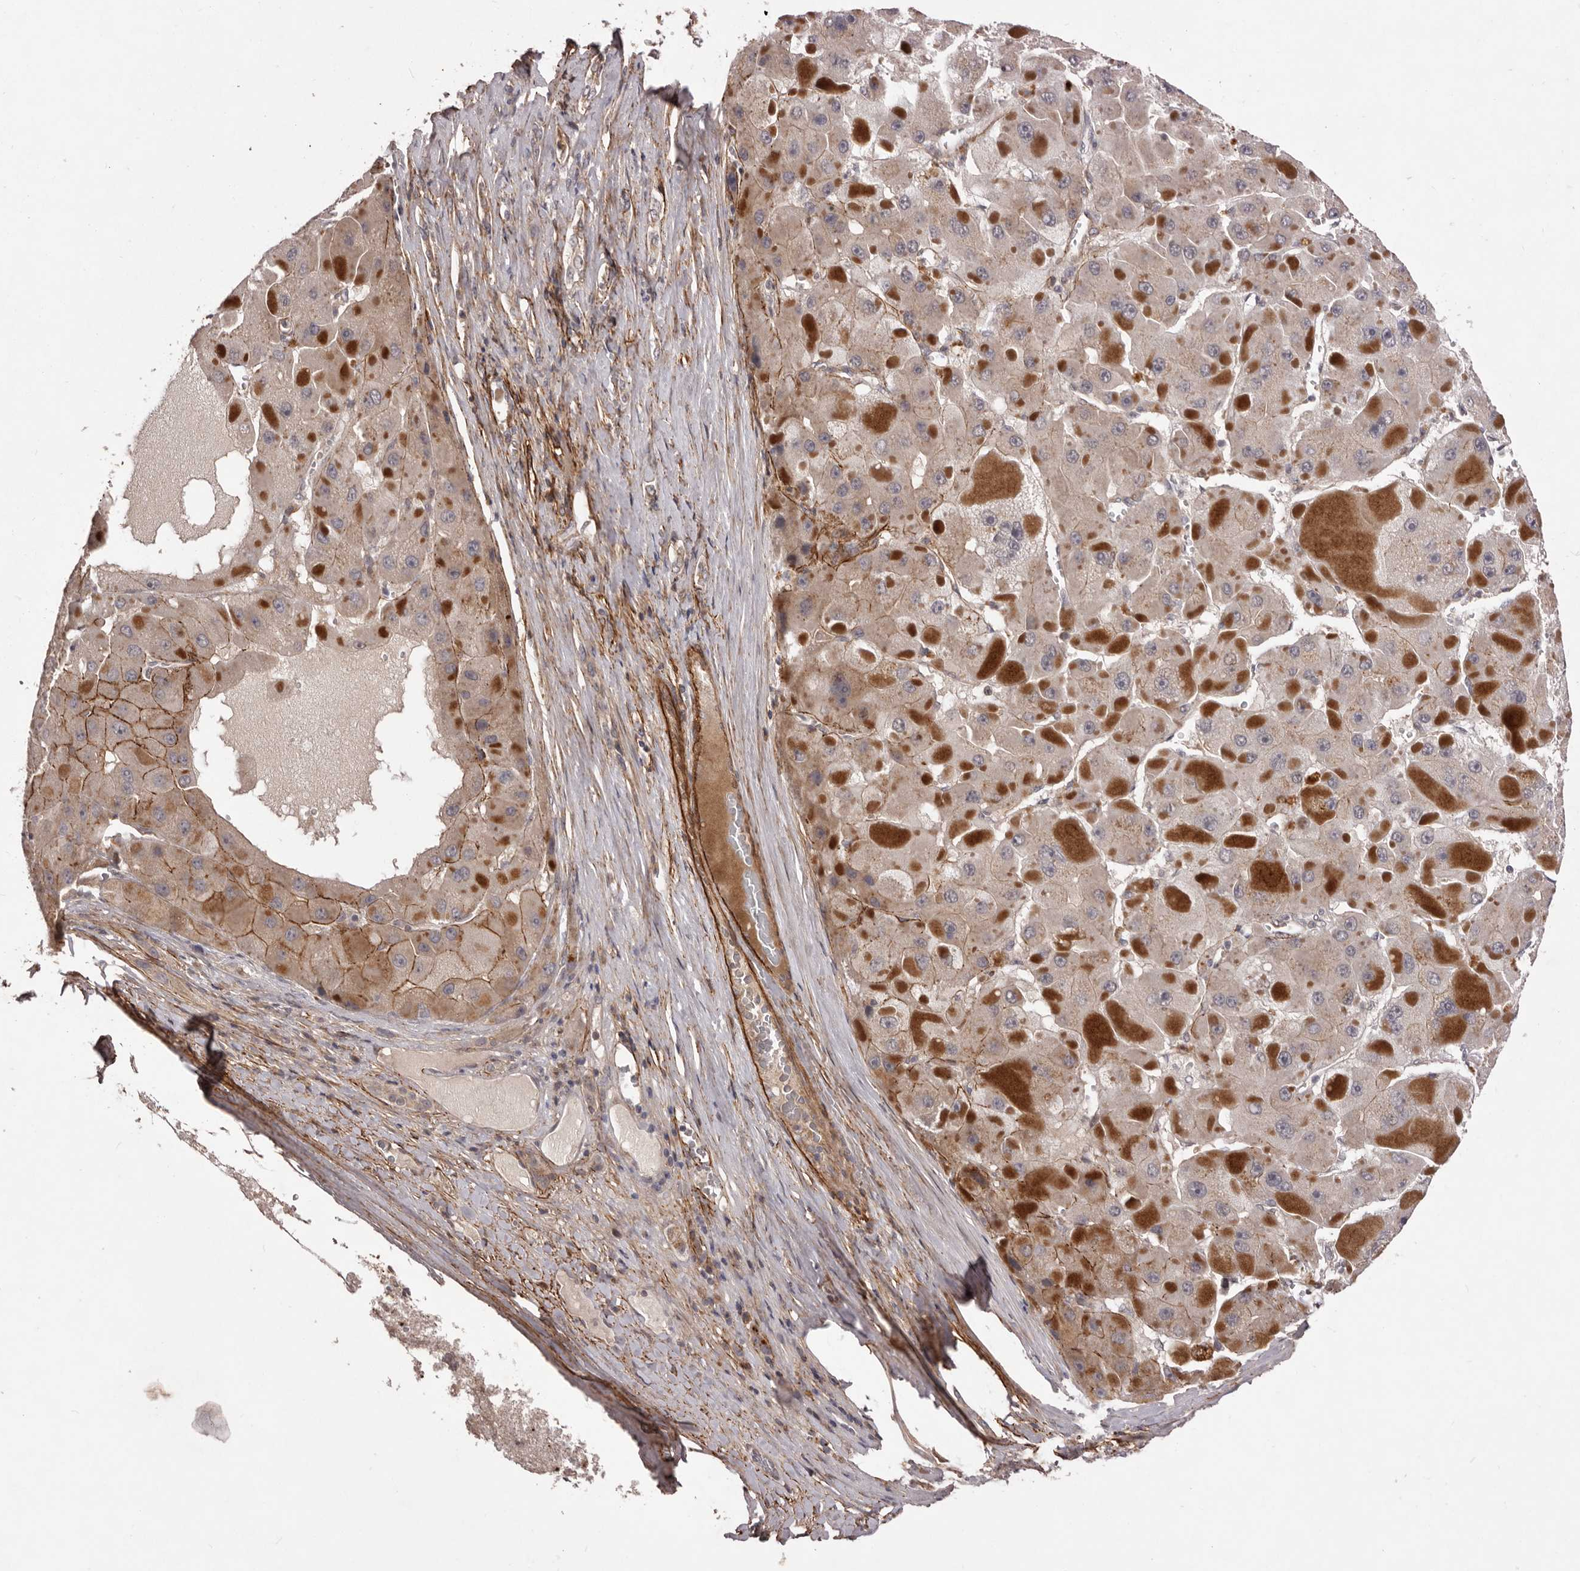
{"staining": {"intensity": "negative", "quantity": "none", "location": "none"}, "tissue": "liver cancer", "cell_type": "Tumor cells", "image_type": "cancer", "snomed": [{"axis": "morphology", "description": "Carcinoma, Hepatocellular, NOS"}, {"axis": "topography", "description": "Liver"}], "caption": "This is a histopathology image of IHC staining of liver cancer (hepatocellular carcinoma), which shows no positivity in tumor cells. Brightfield microscopy of IHC stained with DAB (brown) and hematoxylin (blue), captured at high magnification.", "gene": "HBS1L", "patient": {"sex": "female", "age": 73}}